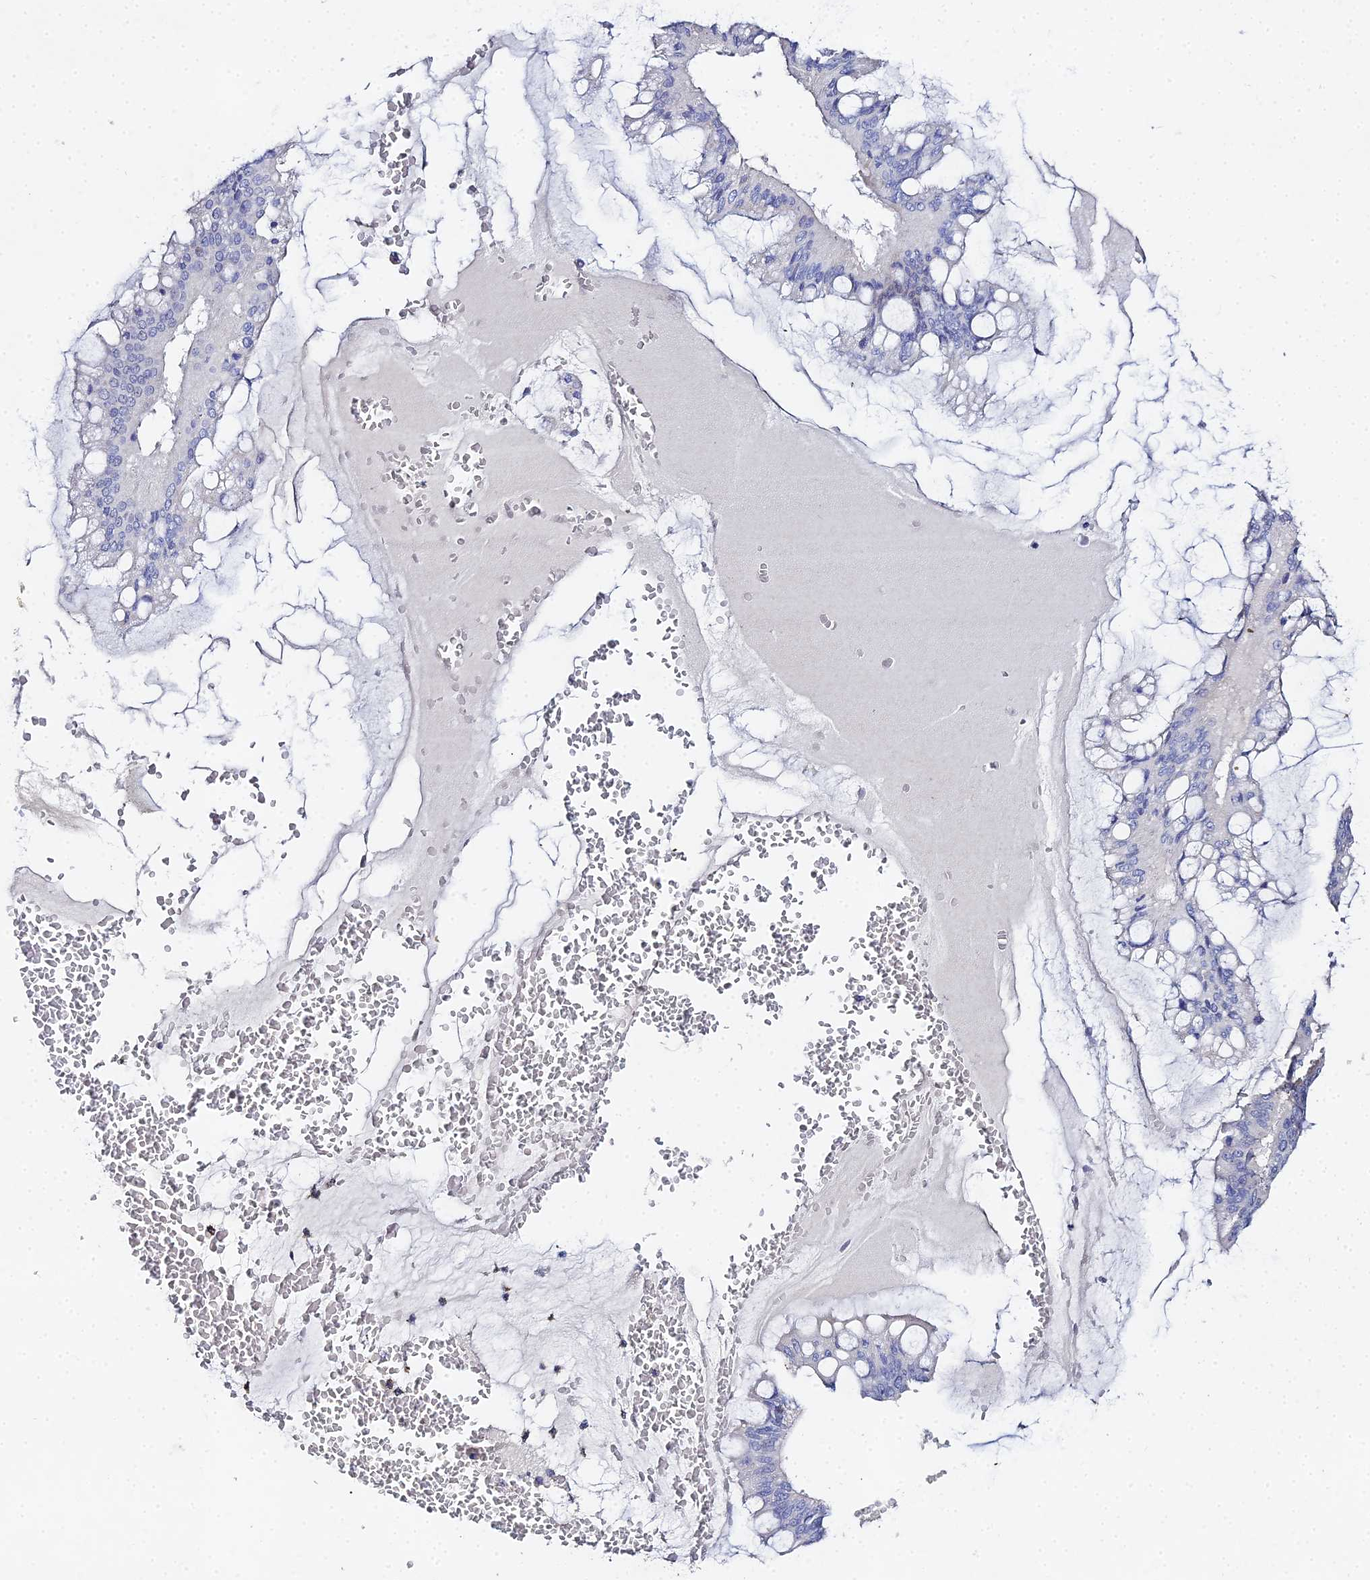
{"staining": {"intensity": "negative", "quantity": "none", "location": "none"}, "tissue": "ovarian cancer", "cell_type": "Tumor cells", "image_type": "cancer", "snomed": [{"axis": "morphology", "description": "Cystadenocarcinoma, mucinous, NOS"}, {"axis": "topography", "description": "Ovary"}], "caption": "This is an immunohistochemistry (IHC) photomicrograph of human mucinous cystadenocarcinoma (ovarian). There is no positivity in tumor cells.", "gene": "ENSG00000268674", "patient": {"sex": "female", "age": 73}}